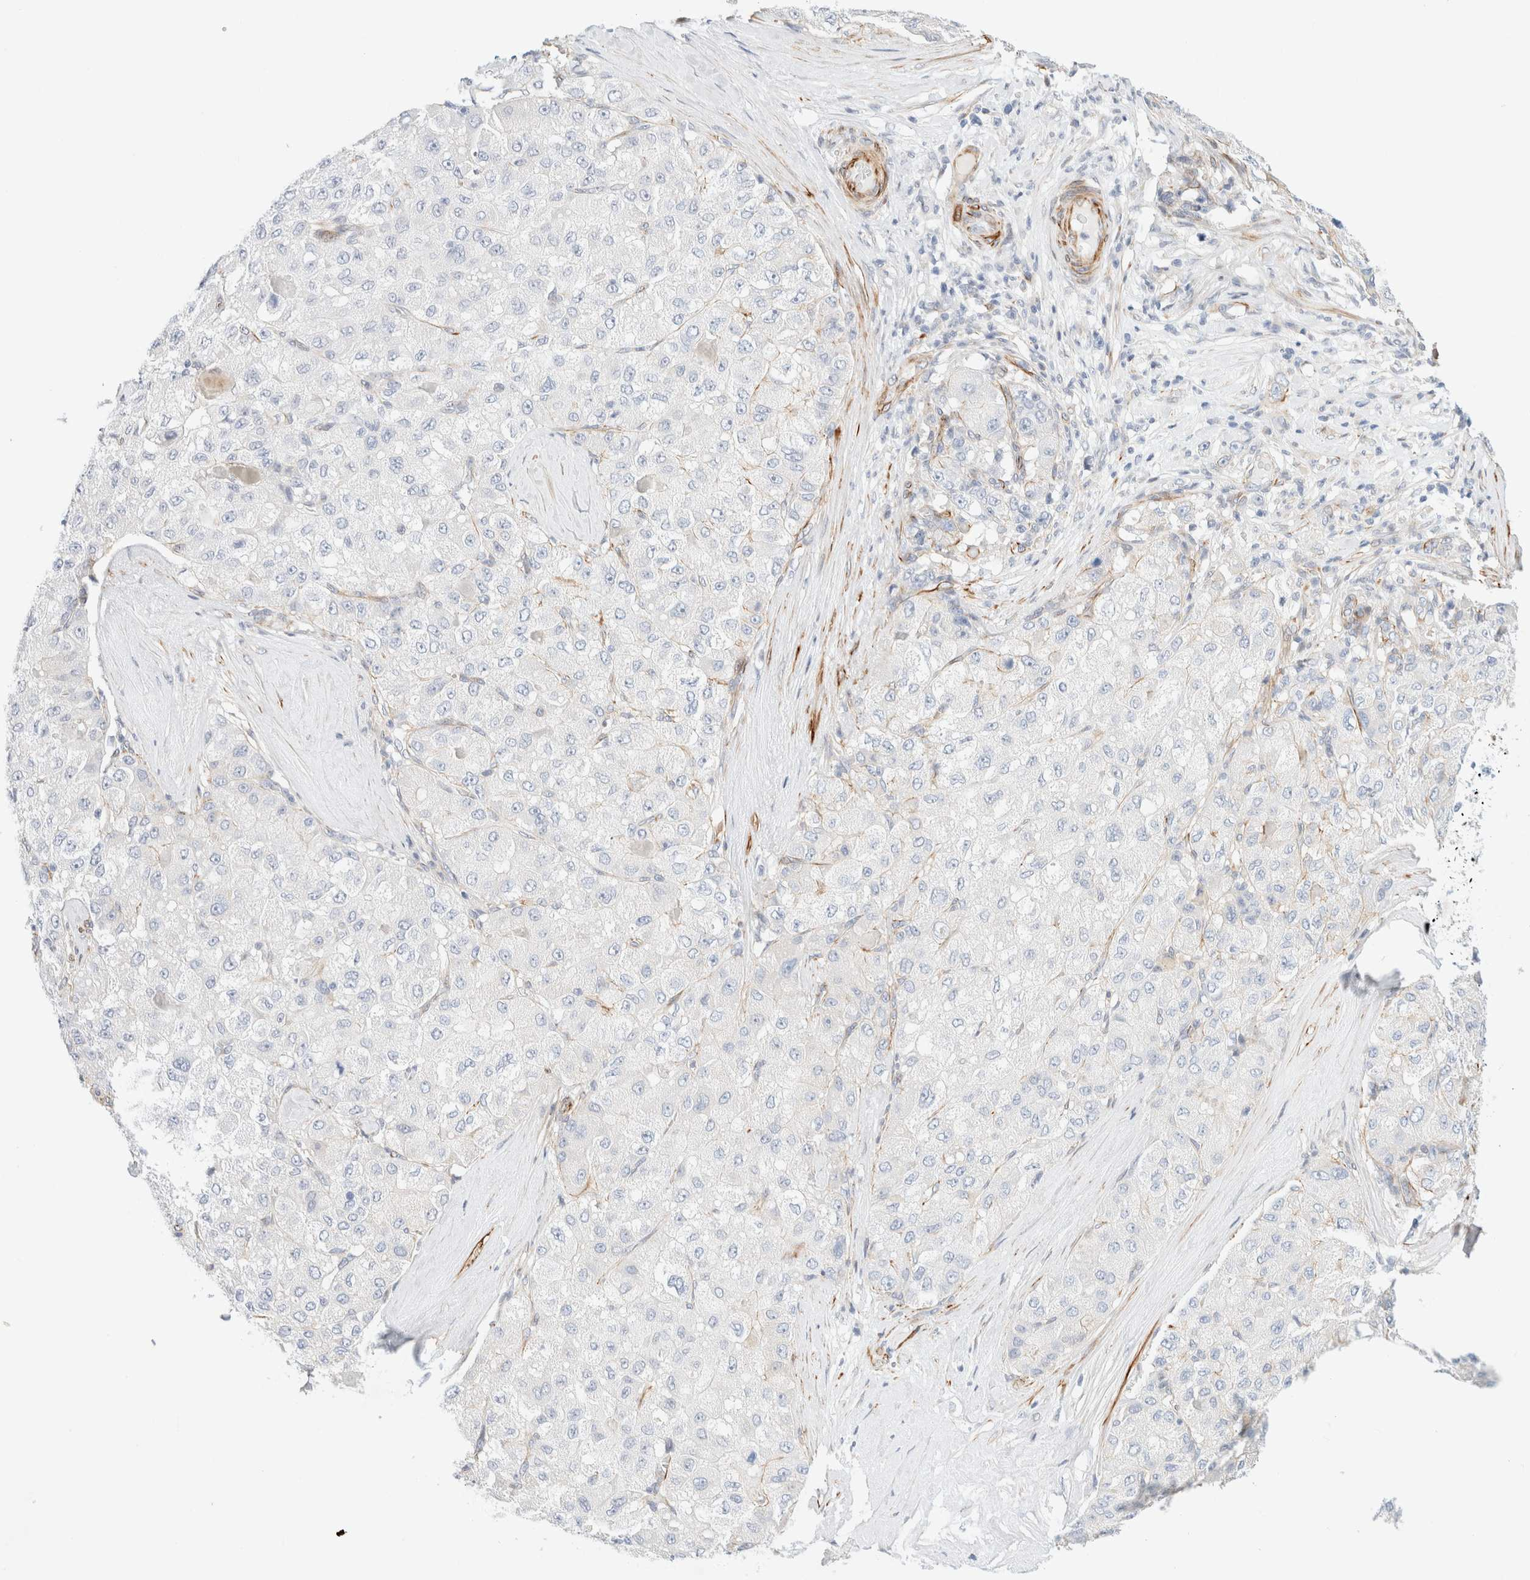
{"staining": {"intensity": "negative", "quantity": "none", "location": "none"}, "tissue": "liver cancer", "cell_type": "Tumor cells", "image_type": "cancer", "snomed": [{"axis": "morphology", "description": "Carcinoma, Hepatocellular, NOS"}, {"axis": "topography", "description": "Liver"}], "caption": "A high-resolution histopathology image shows IHC staining of liver cancer (hepatocellular carcinoma), which shows no significant expression in tumor cells.", "gene": "SLC25A48", "patient": {"sex": "male", "age": 80}}